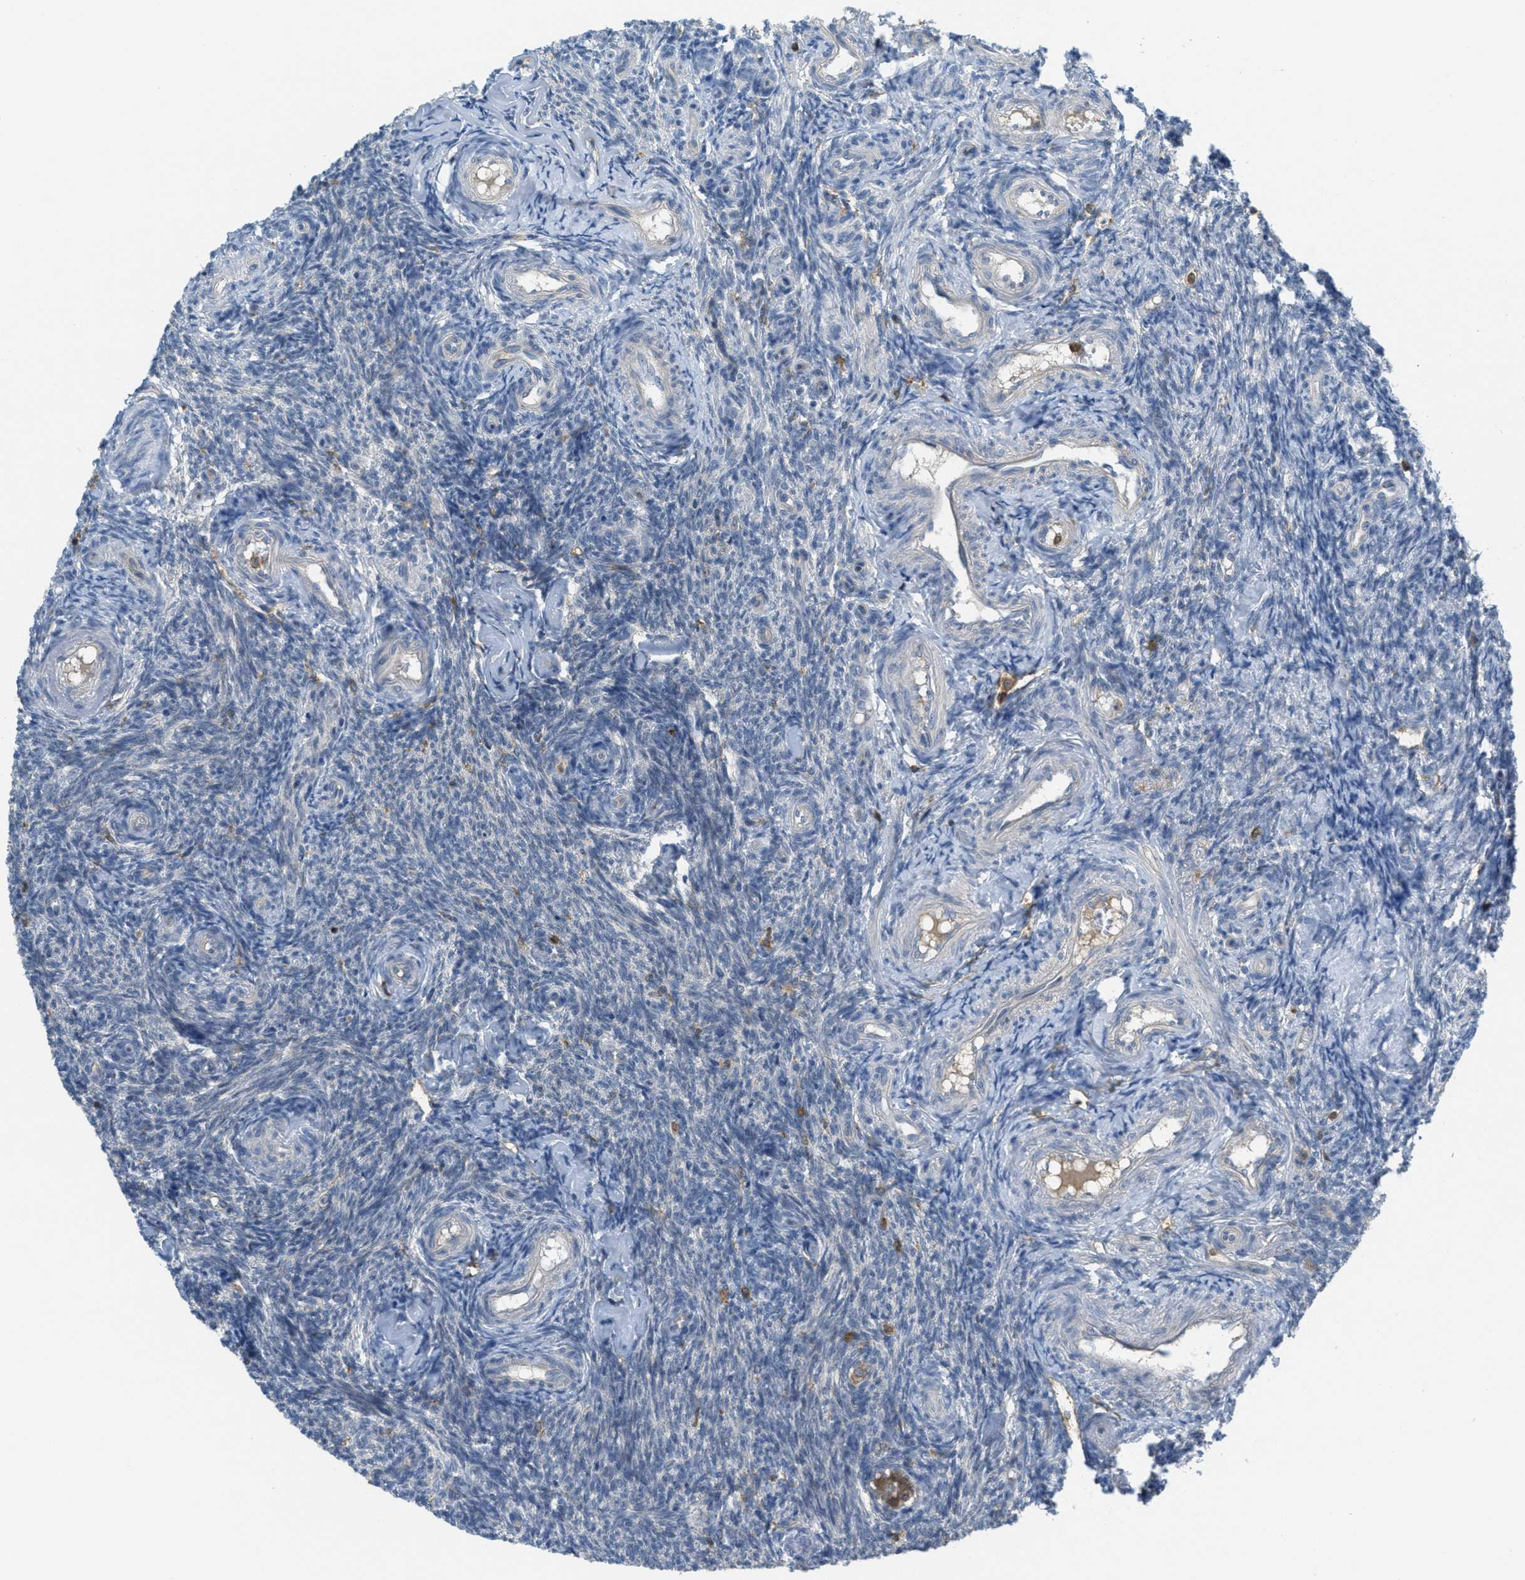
{"staining": {"intensity": "negative", "quantity": "none", "location": "none"}, "tissue": "ovary", "cell_type": "Ovarian stroma cells", "image_type": "normal", "snomed": [{"axis": "morphology", "description": "Normal tissue, NOS"}, {"axis": "topography", "description": "Ovary"}], "caption": "This image is of benign ovary stained with immunohistochemistry (IHC) to label a protein in brown with the nuclei are counter-stained blue. There is no expression in ovarian stroma cells.", "gene": "GRIK2", "patient": {"sex": "female", "age": 41}}